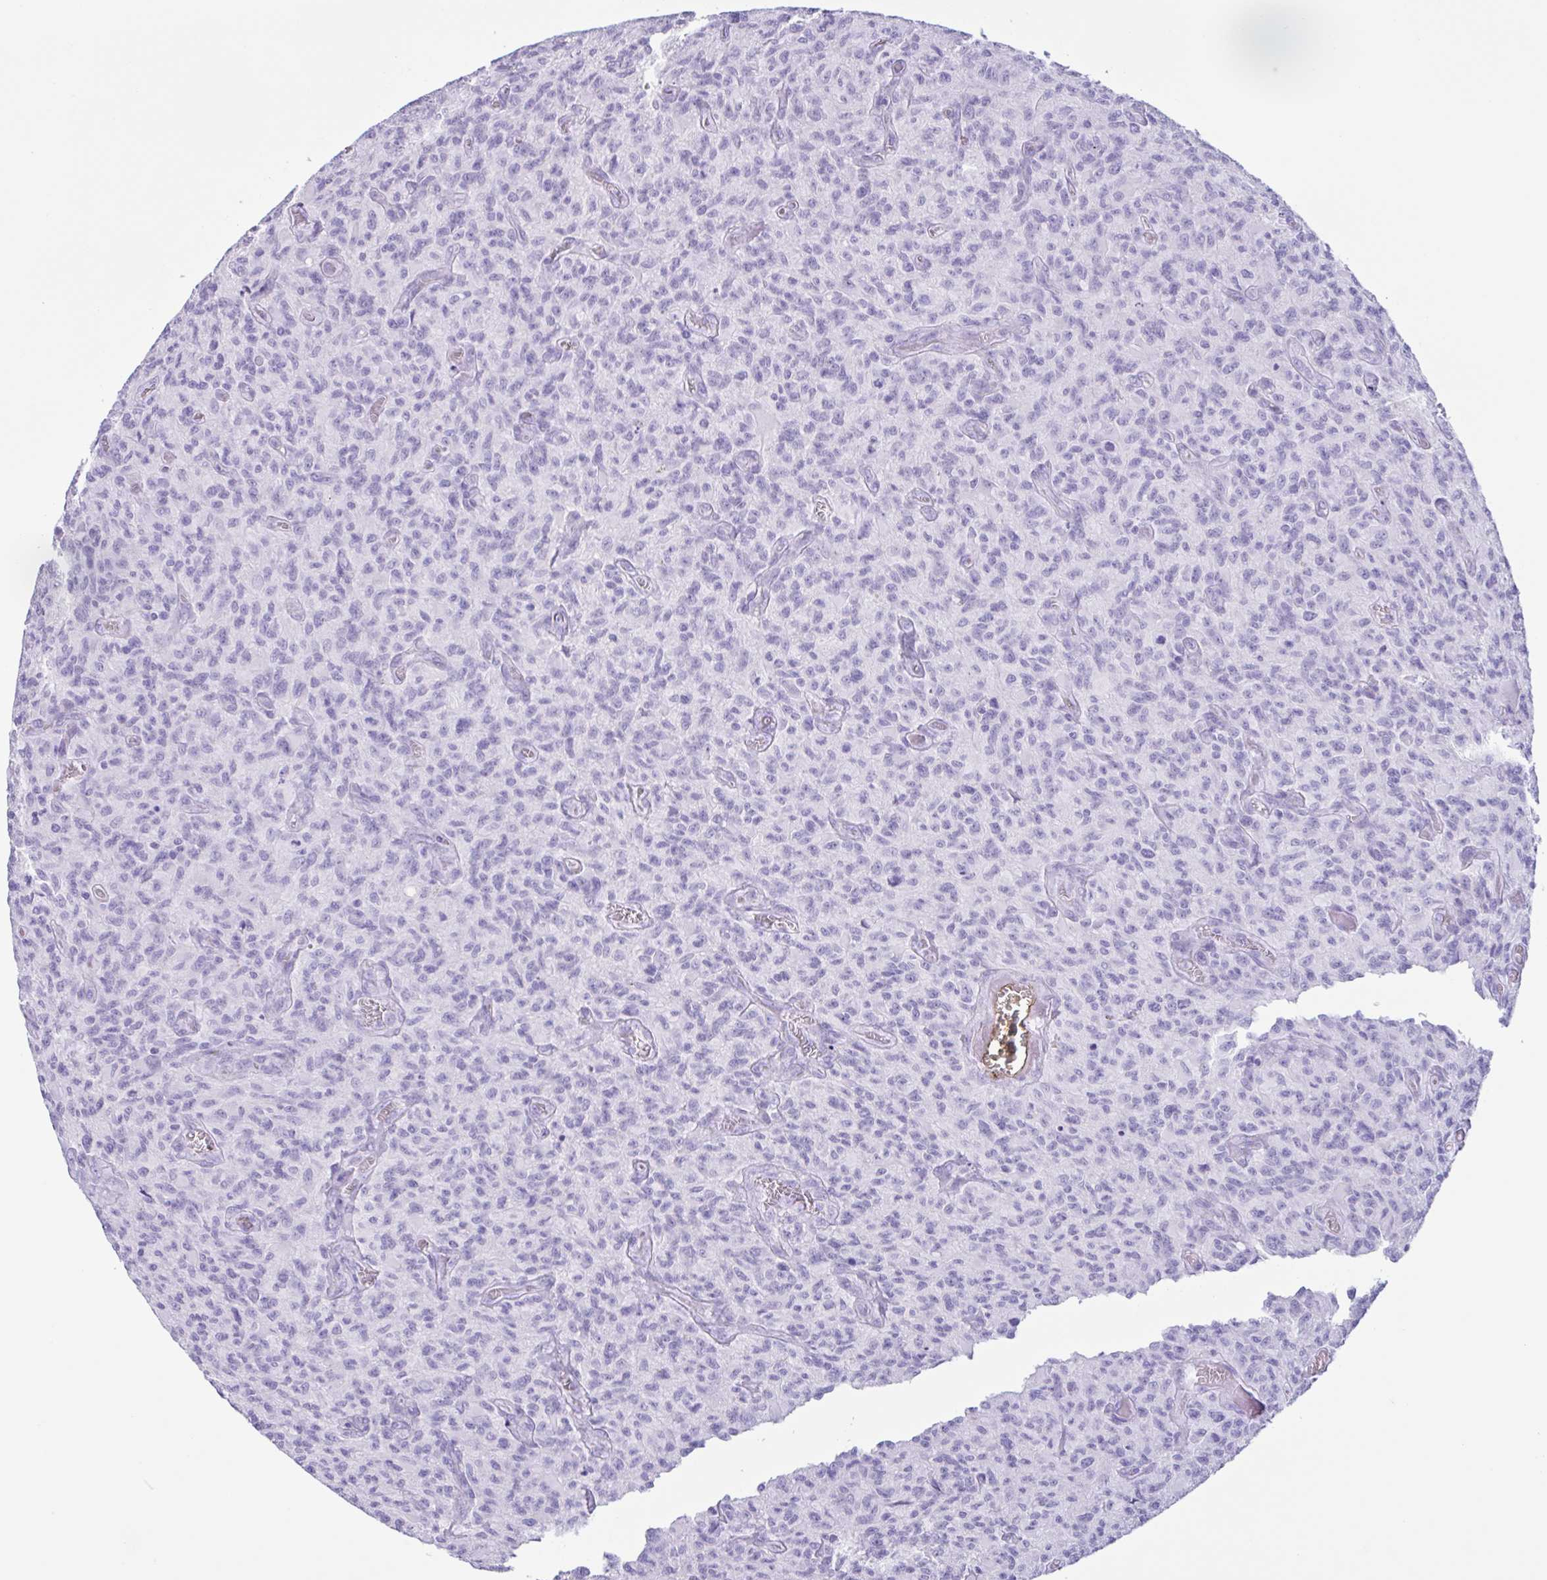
{"staining": {"intensity": "negative", "quantity": "none", "location": "none"}, "tissue": "glioma", "cell_type": "Tumor cells", "image_type": "cancer", "snomed": [{"axis": "morphology", "description": "Glioma, malignant, High grade"}, {"axis": "topography", "description": "Brain"}], "caption": "A photomicrograph of human malignant glioma (high-grade) is negative for staining in tumor cells.", "gene": "MRGPRG", "patient": {"sex": "male", "age": 61}}